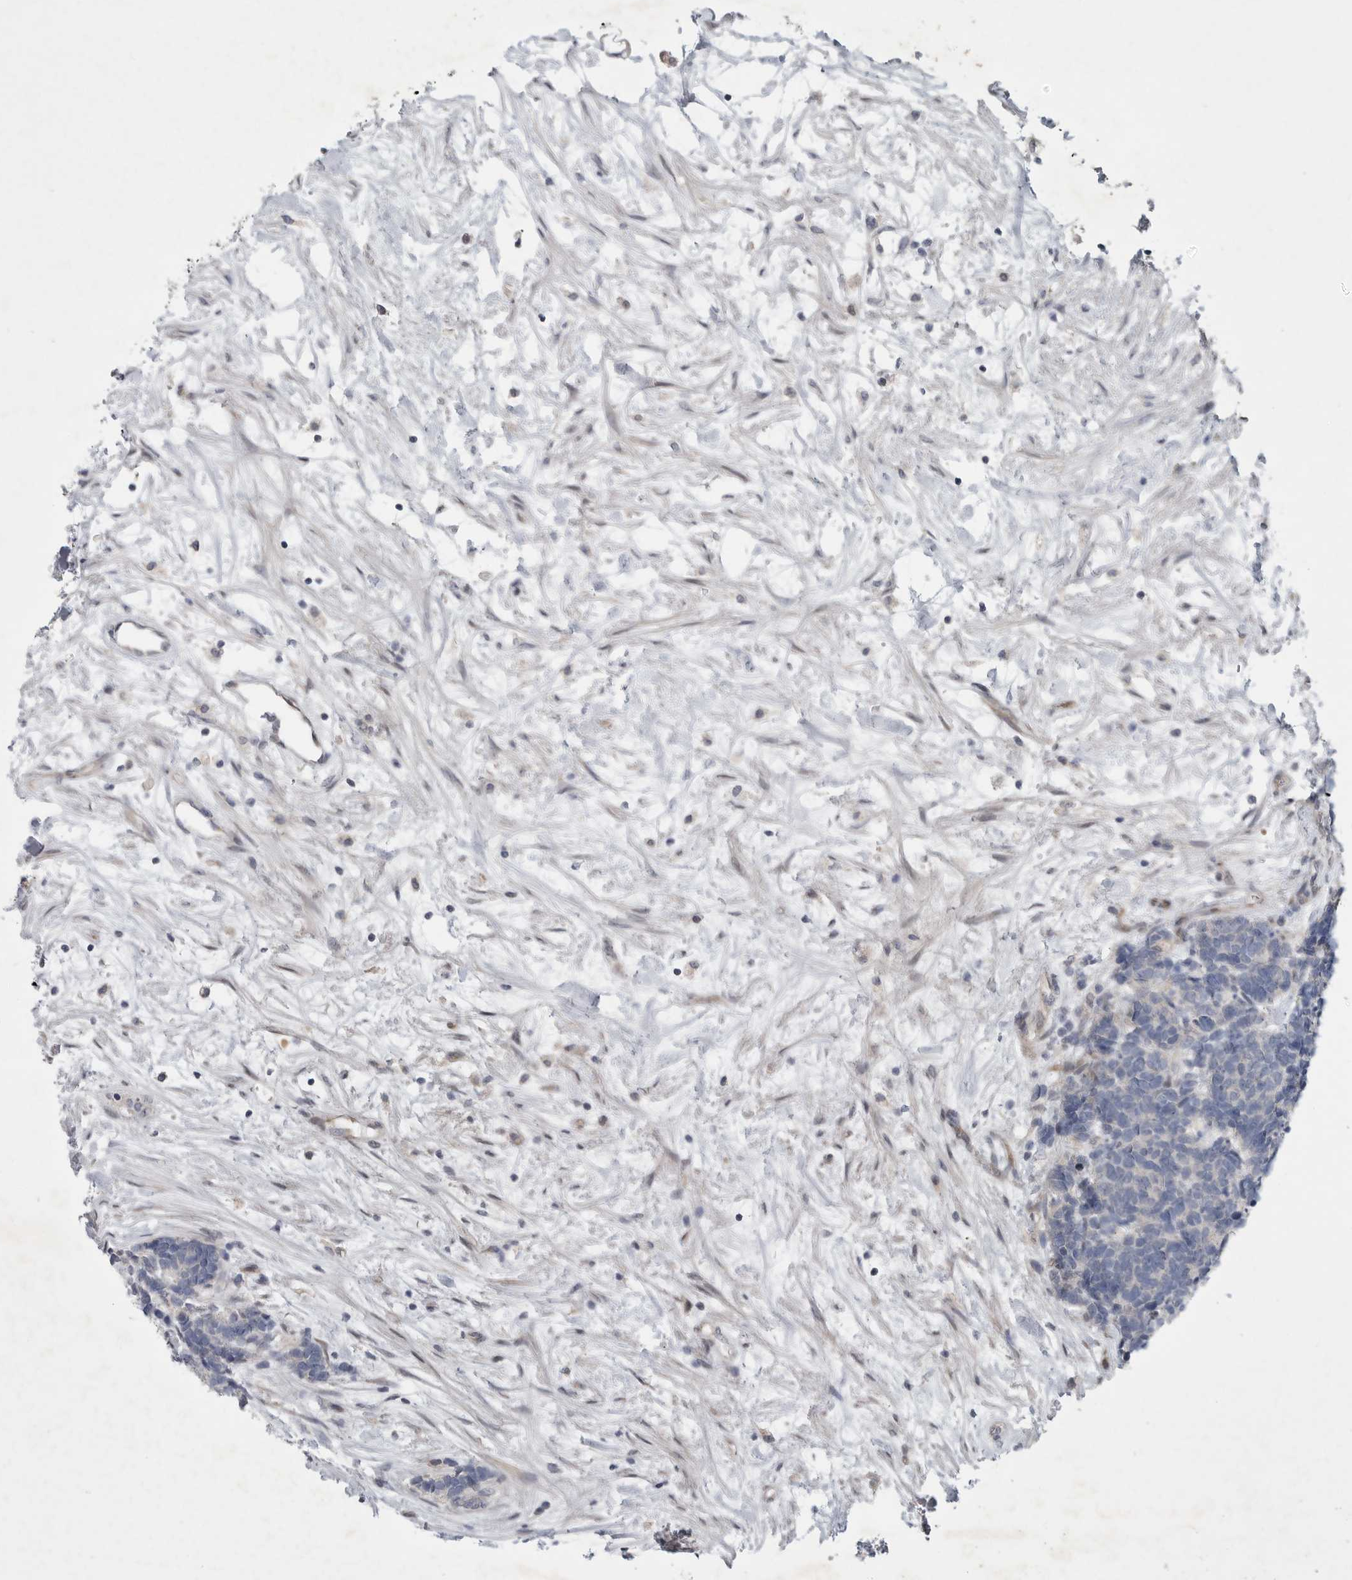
{"staining": {"intensity": "negative", "quantity": "none", "location": "none"}, "tissue": "carcinoid", "cell_type": "Tumor cells", "image_type": "cancer", "snomed": [{"axis": "morphology", "description": "Carcinoma, NOS"}, {"axis": "morphology", "description": "Carcinoid, malignant, NOS"}, {"axis": "topography", "description": "Urinary bladder"}], "caption": "IHC micrograph of human malignant carcinoid stained for a protein (brown), which shows no staining in tumor cells.", "gene": "FBXO43", "patient": {"sex": "male", "age": 57}}